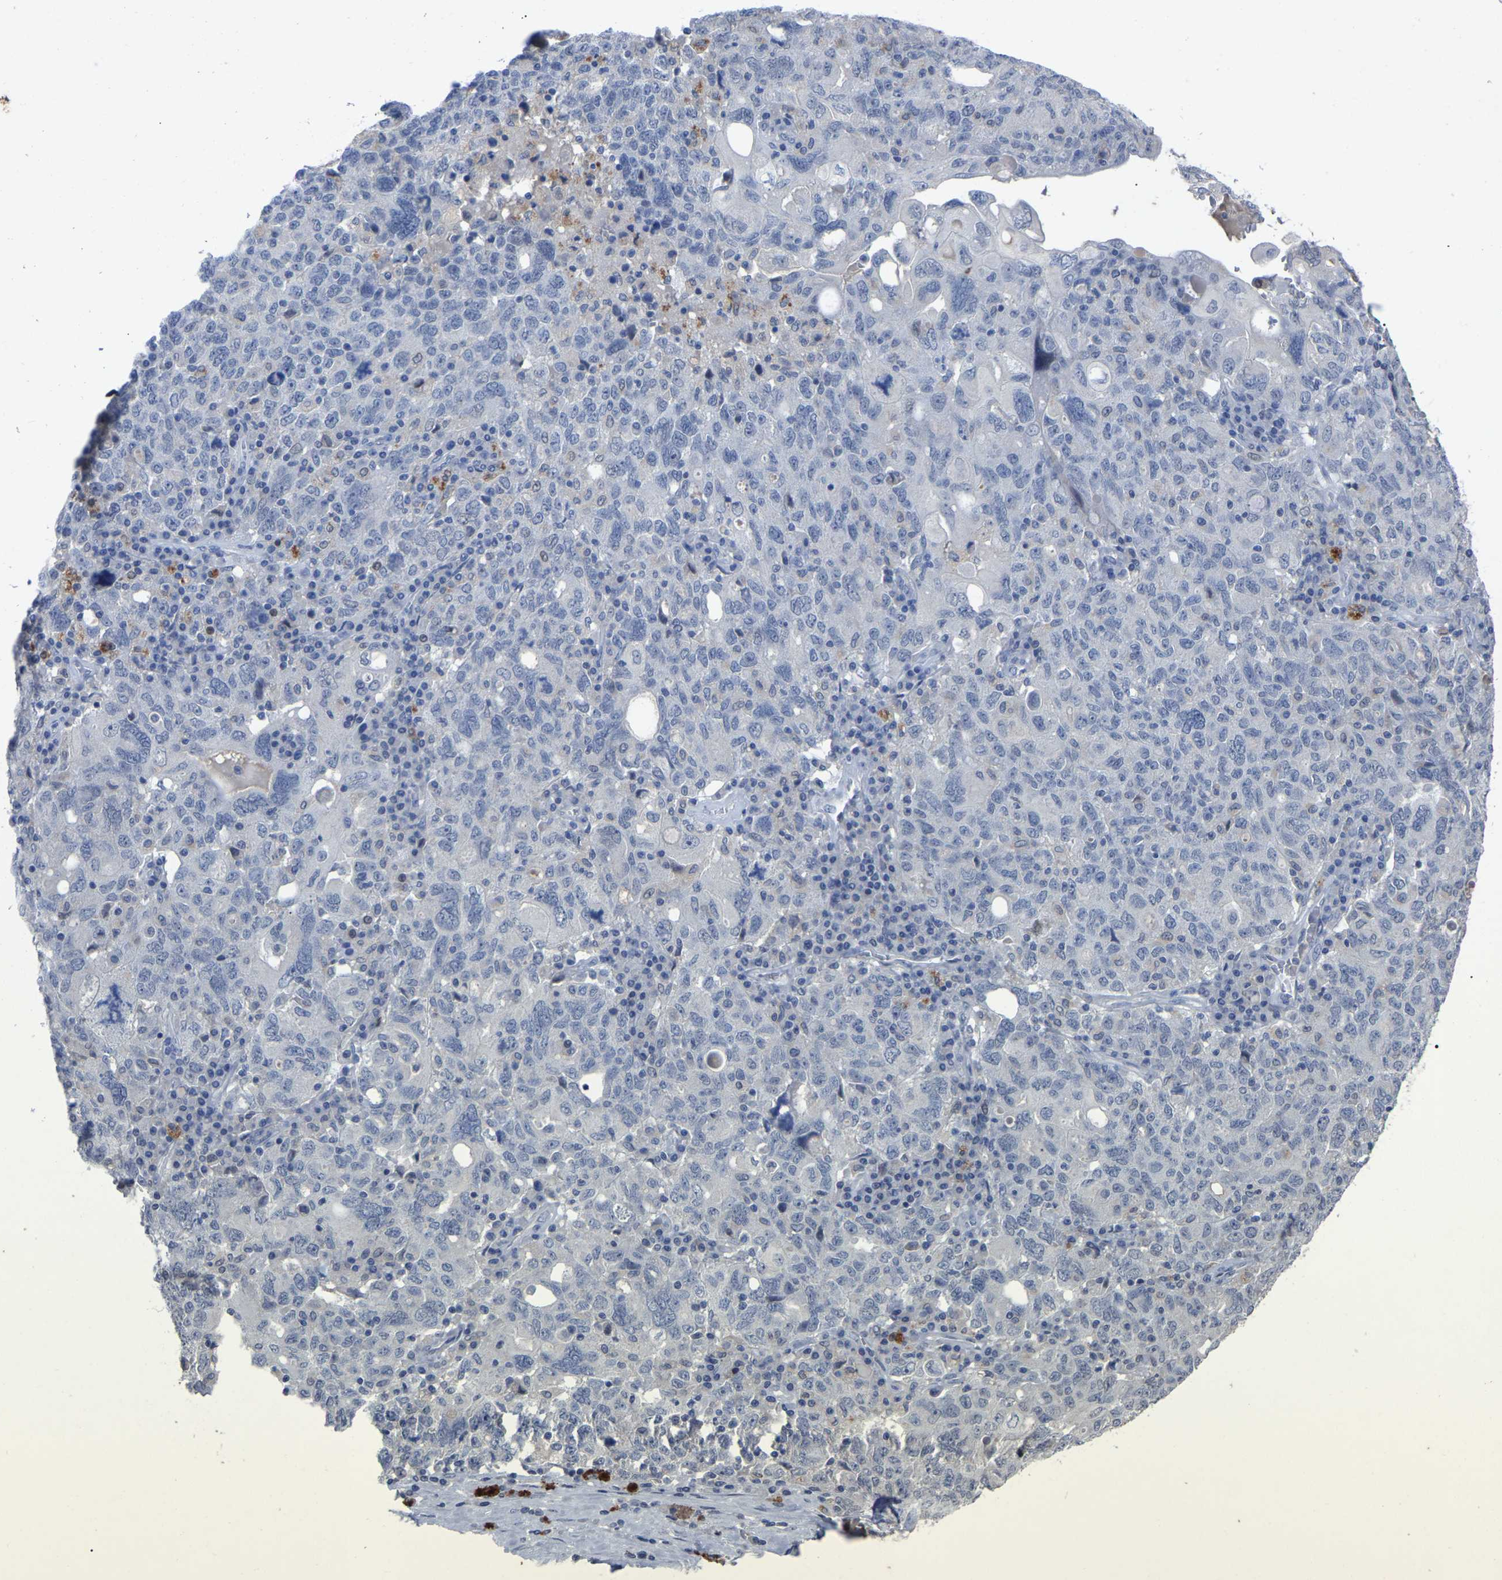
{"staining": {"intensity": "negative", "quantity": "none", "location": "none"}, "tissue": "ovarian cancer", "cell_type": "Tumor cells", "image_type": "cancer", "snomed": [{"axis": "morphology", "description": "Carcinoma, endometroid"}, {"axis": "topography", "description": "Ovary"}], "caption": "This is an immunohistochemistry (IHC) histopathology image of ovarian endometroid carcinoma. There is no expression in tumor cells.", "gene": "SMPD2", "patient": {"sex": "female", "age": 62}}